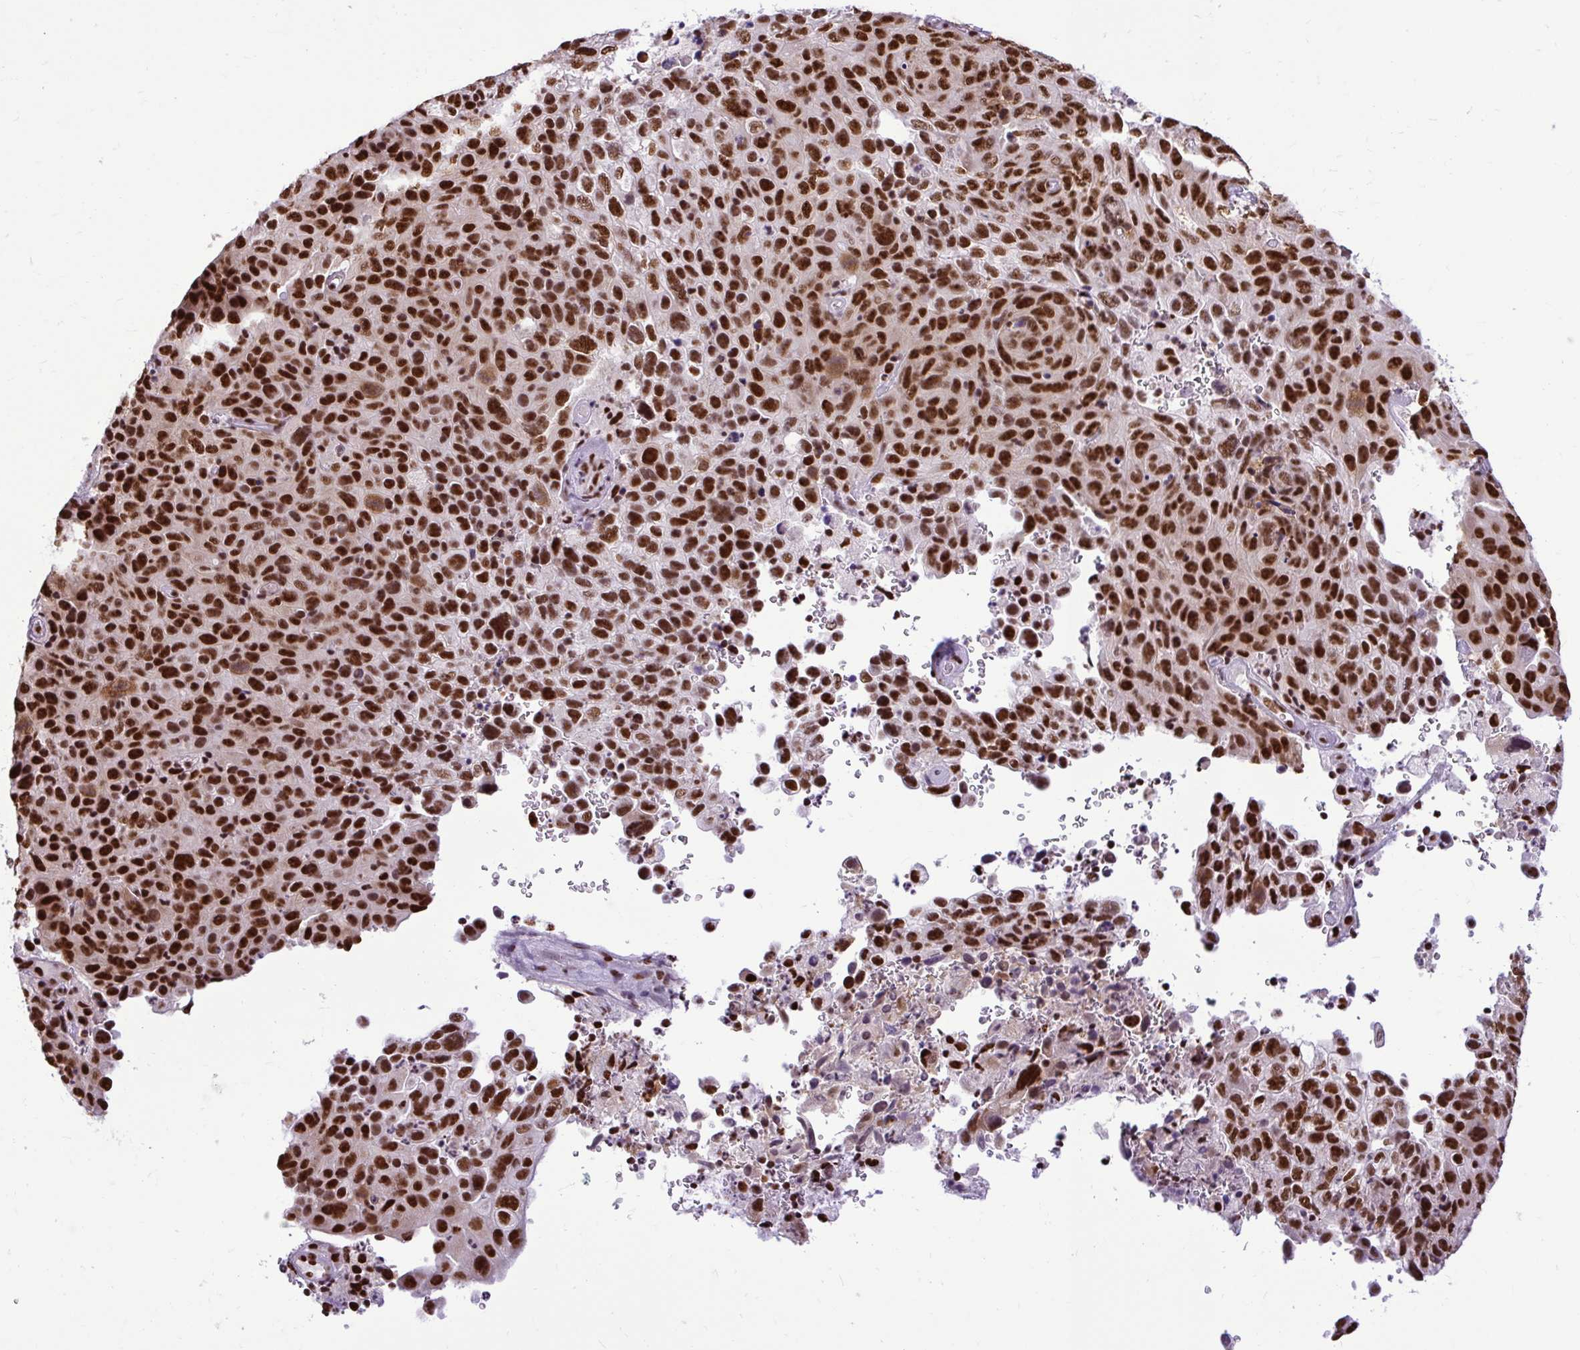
{"staining": {"intensity": "strong", "quantity": ">75%", "location": "nuclear"}, "tissue": "cervical cancer", "cell_type": "Tumor cells", "image_type": "cancer", "snomed": [{"axis": "morphology", "description": "Squamous cell carcinoma, NOS"}, {"axis": "topography", "description": "Cervix"}], "caption": "High-power microscopy captured an IHC image of cervical cancer, revealing strong nuclear staining in approximately >75% of tumor cells. (DAB (3,3'-diaminobenzidine) IHC, brown staining for protein, blue staining for nuclei).", "gene": "PRPF19", "patient": {"sex": "female", "age": 44}}